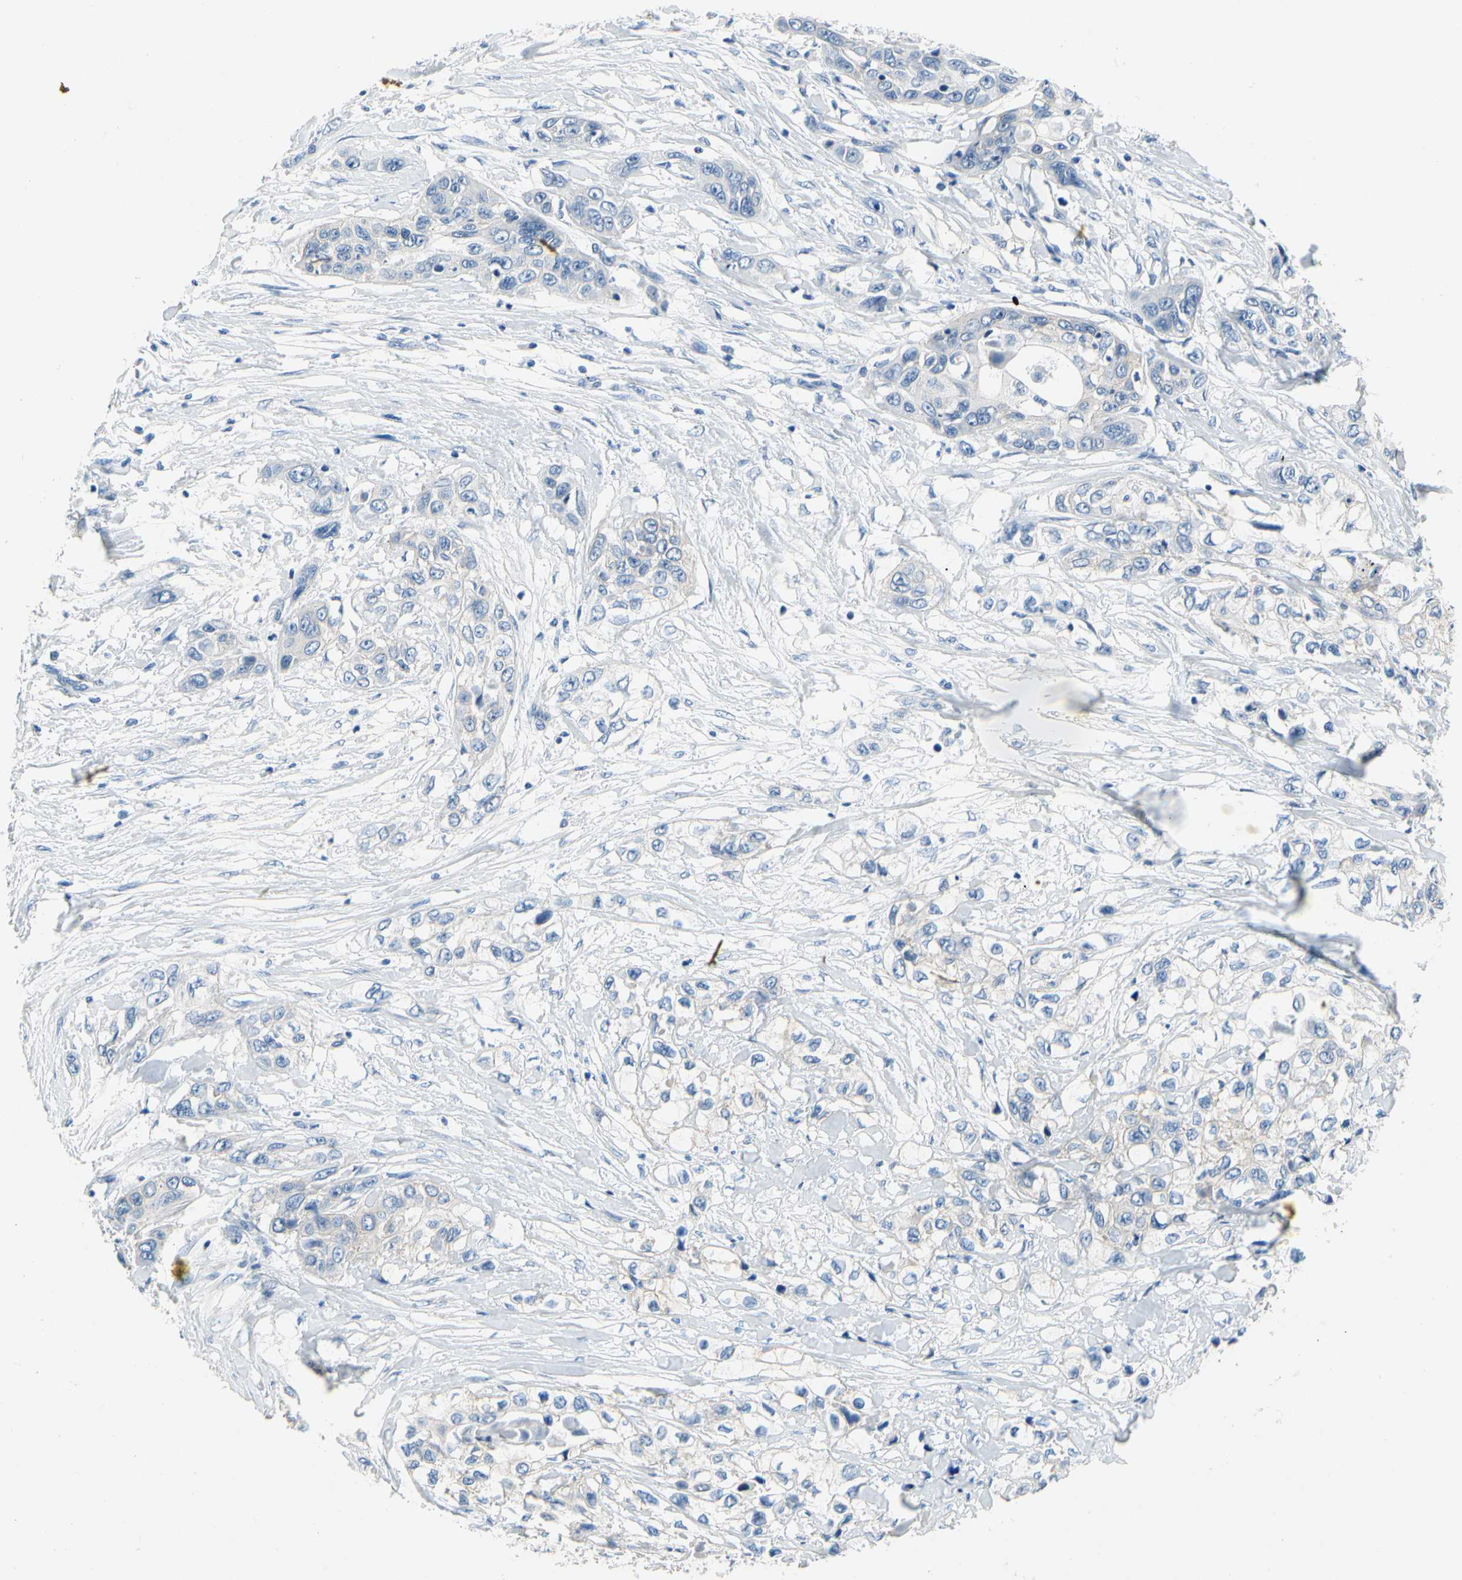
{"staining": {"intensity": "negative", "quantity": "none", "location": "none"}, "tissue": "pancreatic cancer", "cell_type": "Tumor cells", "image_type": "cancer", "snomed": [{"axis": "morphology", "description": "Adenocarcinoma, NOS"}, {"axis": "topography", "description": "Pancreas"}], "caption": "A high-resolution micrograph shows immunohistochemistry staining of pancreatic cancer (adenocarcinoma), which displays no significant staining in tumor cells.", "gene": "CA14", "patient": {"sex": "female", "age": 70}}